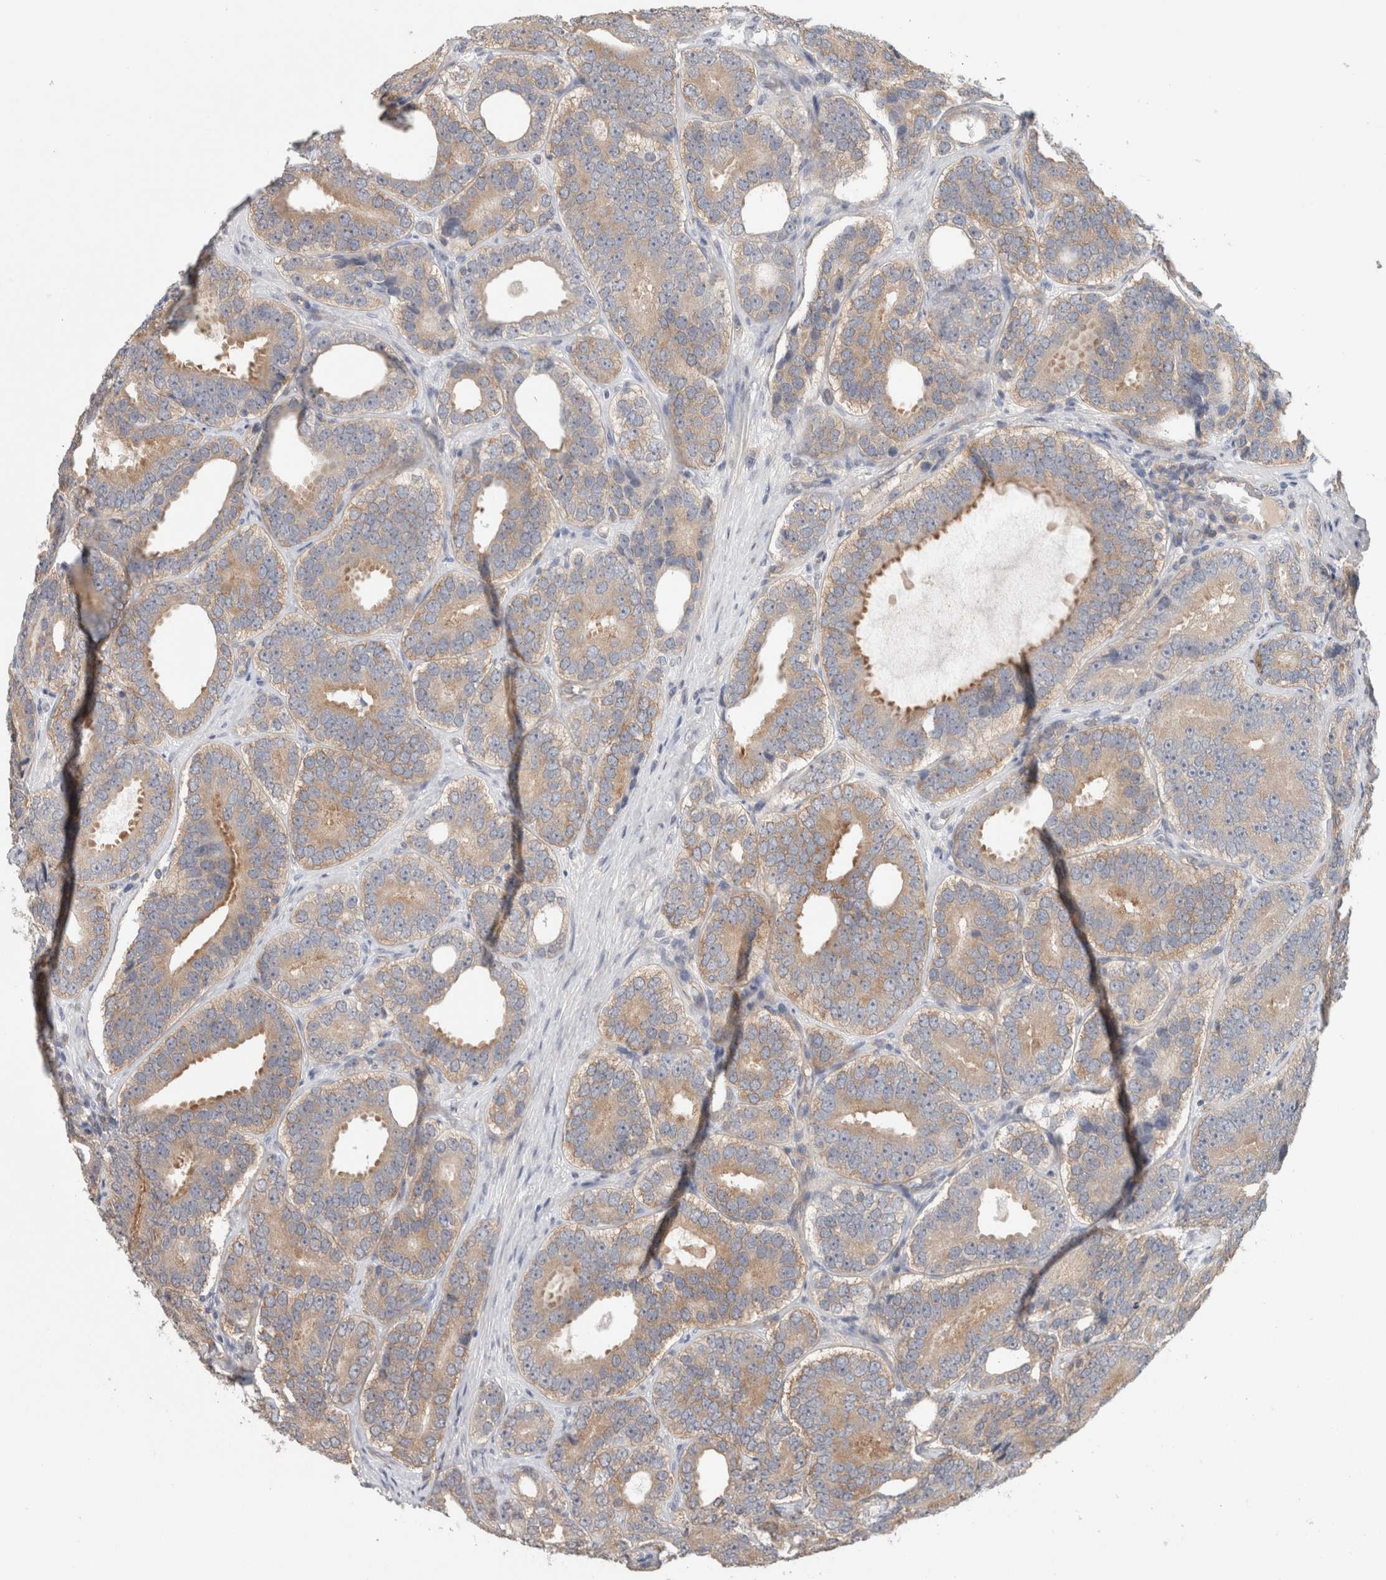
{"staining": {"intensity": "weak", "quantity": "25%-75%", "location": "cytoplasmic/membranous"}, "tissue": "prostate cancer", "cell_type": "Tumor cells", "image_type": "cancer", "snomed": [{"axis": "morphology", "description": "Adenocarcinoma, High grade"}, {"axis": "topography", "description": "Prostate"}], "caption": "Prostate high-grade adenocarcinoma tissue displays weak cytoplasmic/membranous expression in about 25%-75% of tumor cells (DAB (3,3'-diaminobenzidine) IHC with brightfield microscopy, high magnification).", "gene": "RASAL2", "patient": {"sex": "male", "age": 56}}